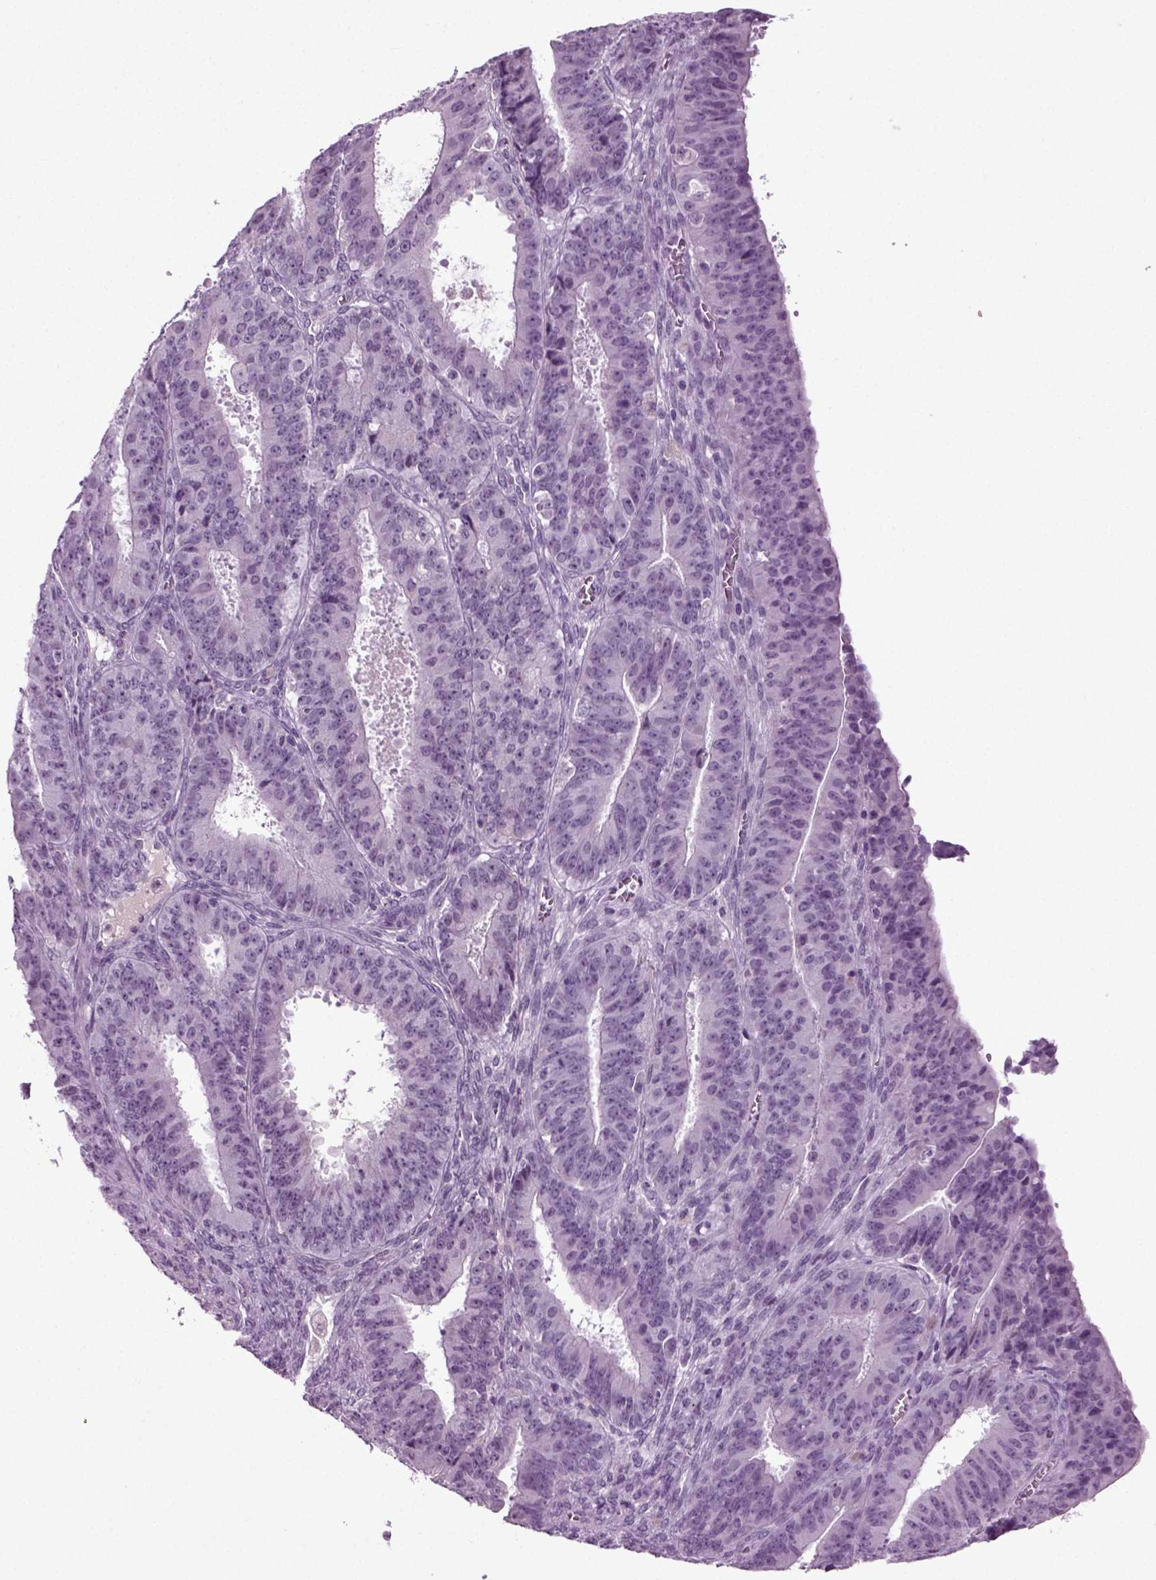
{"staining": {"intensity": "negative", "quantity": "none", "location": "none"}, "tissue": "ovarian cancer", "cell_type": "Tumor cells", "image_type": "cancer", "snomed": [{"axis": "morphology", "description": "Carcinoma, endometroid"}, {"axis": "topography", "description": "Ovary"}], "caption": "DAB immunohistochemical staining of human ovarian endometroid carcinoma reveals no significant positivity in tumor cells.", "gene": "PRLH", "patient": {"sex": "female", "age": 42}}